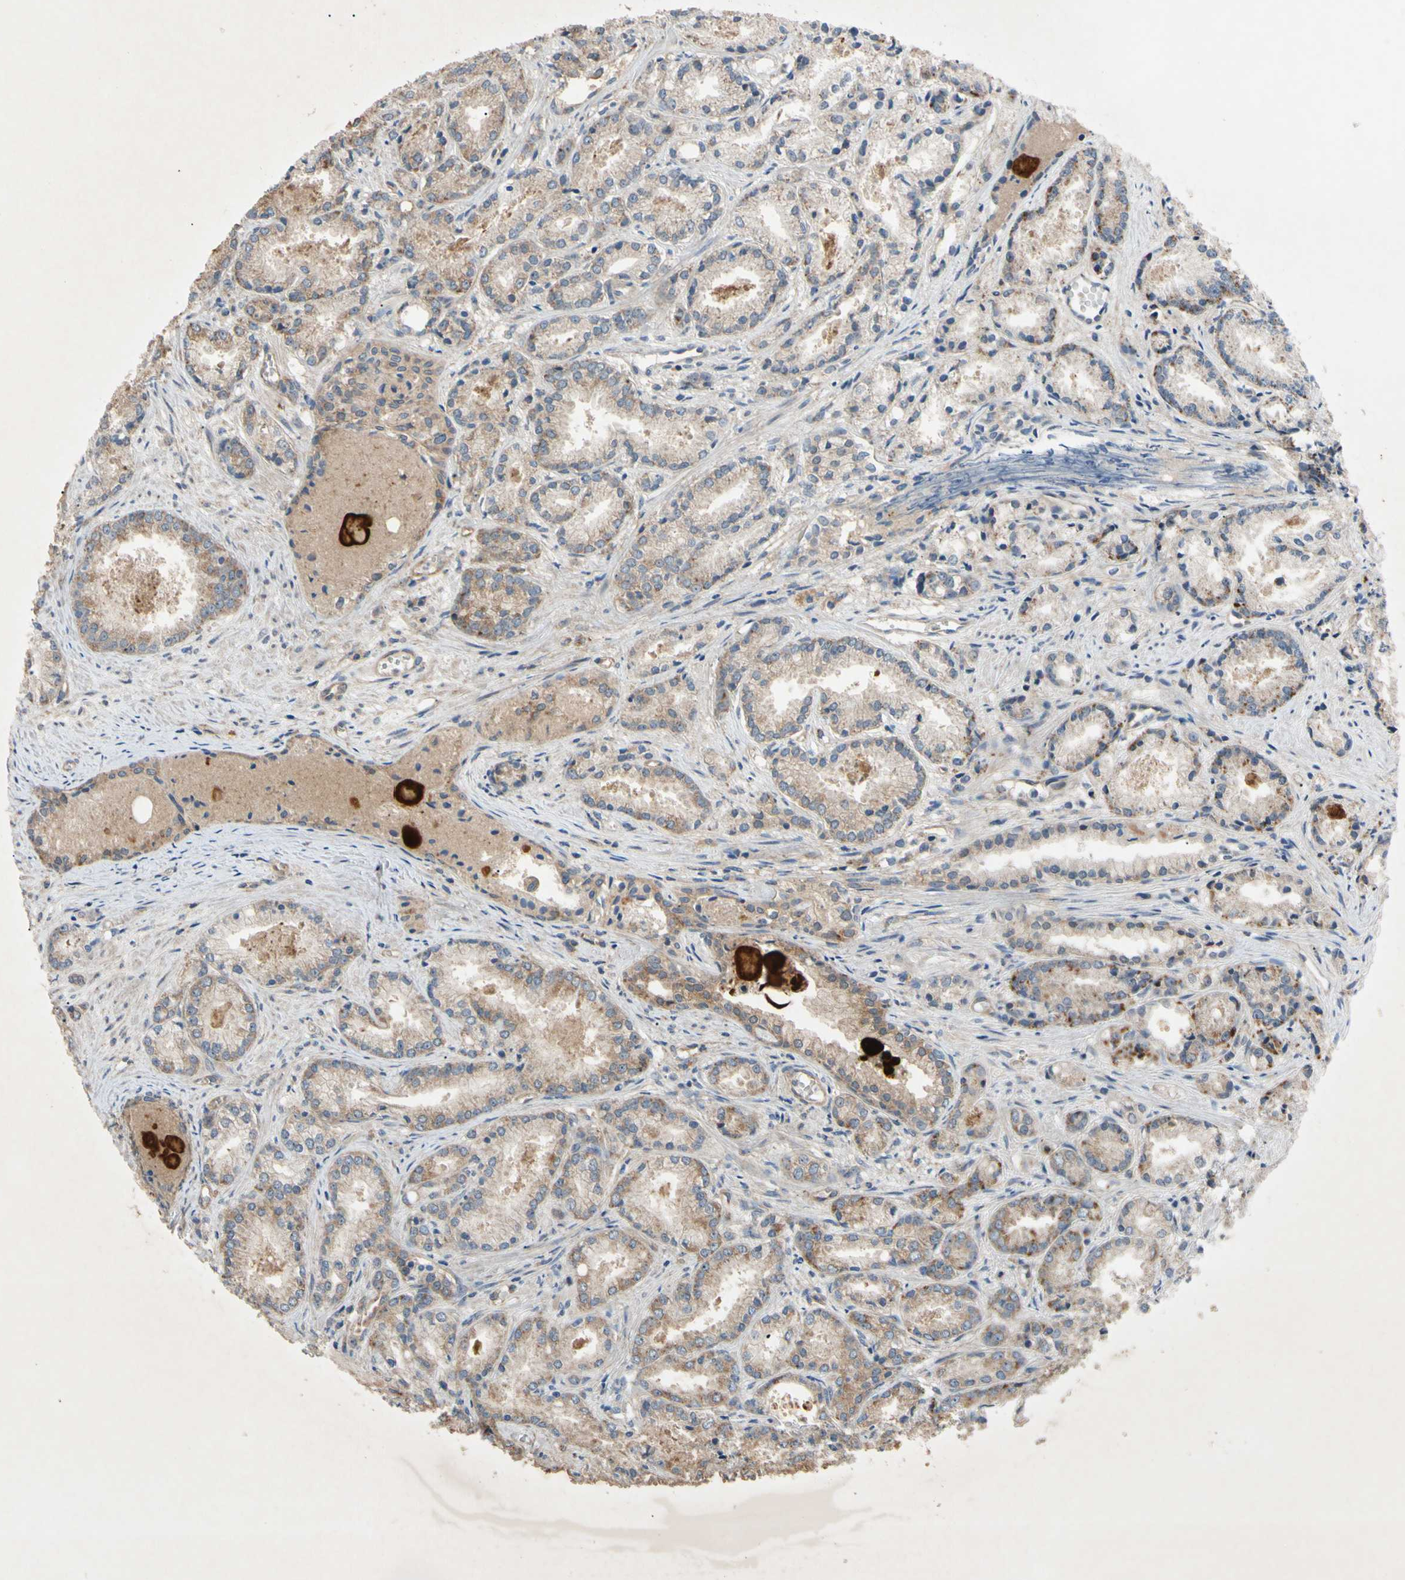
{"staining": {"intensity": "moderate", "quantity": ">75%", "location": "cytoplasmic/membranous"}, "tissue": "prostate cancer", "cell_type": "Tumor cells", "image_type": "cancer", "snomed": [{"axis": "morphology", "description": "Adenocarcinoma, Low grade"}, {"axis": "topography", "description": "Prostate"}], "caption": "Prostate low-grade adenocarcinoma stained with DAB (3,3'-diaminobenzidine) immunohistochemistry (IHC) shows medium levels of moderate cytoplasmic/membranous staining in about >75% of tumor cells.", "gene": "HILPDA", "patient": {"sex": "male", "age": 72}}